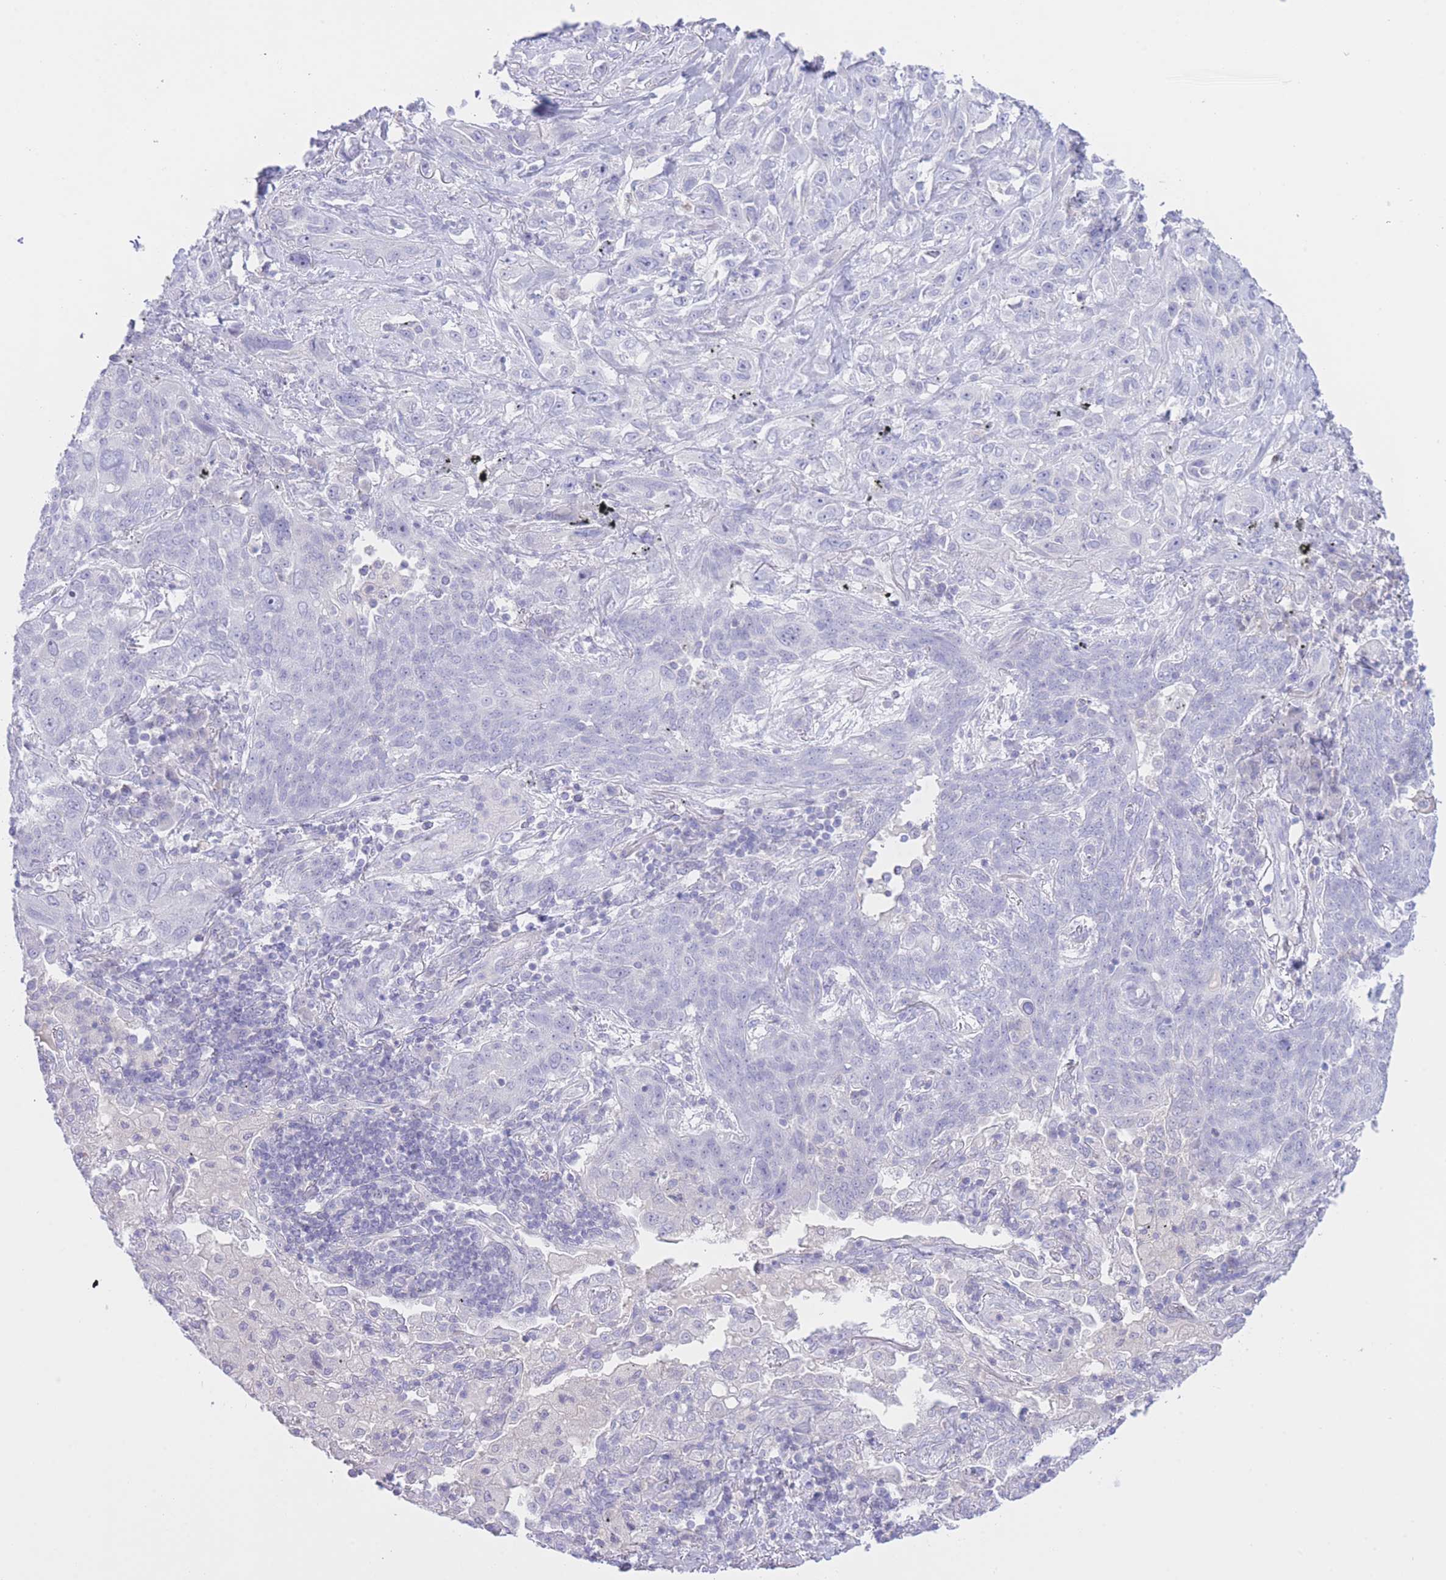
{"staining": {"intensity": "negative", "quantity": "none", "location": "none"}, "tissue": "lung cancer", "cell_type": "Tumor cells", "image_type": "cancer", "snomed": [{"axis": "morphology", "description": "Squamous cell carcinoma, NOS"}, {"axis": "topography", "description": "Lung"}], "caption": "Micrograph shows no significant protein expression in tumor cells of squamous cell carcinoma (lung). (Immunohistochemistry (ihc), brightfield microscopy, high magnification).", "gene": "ZNF212", "patient": {"sex": "female", "age": 70}}